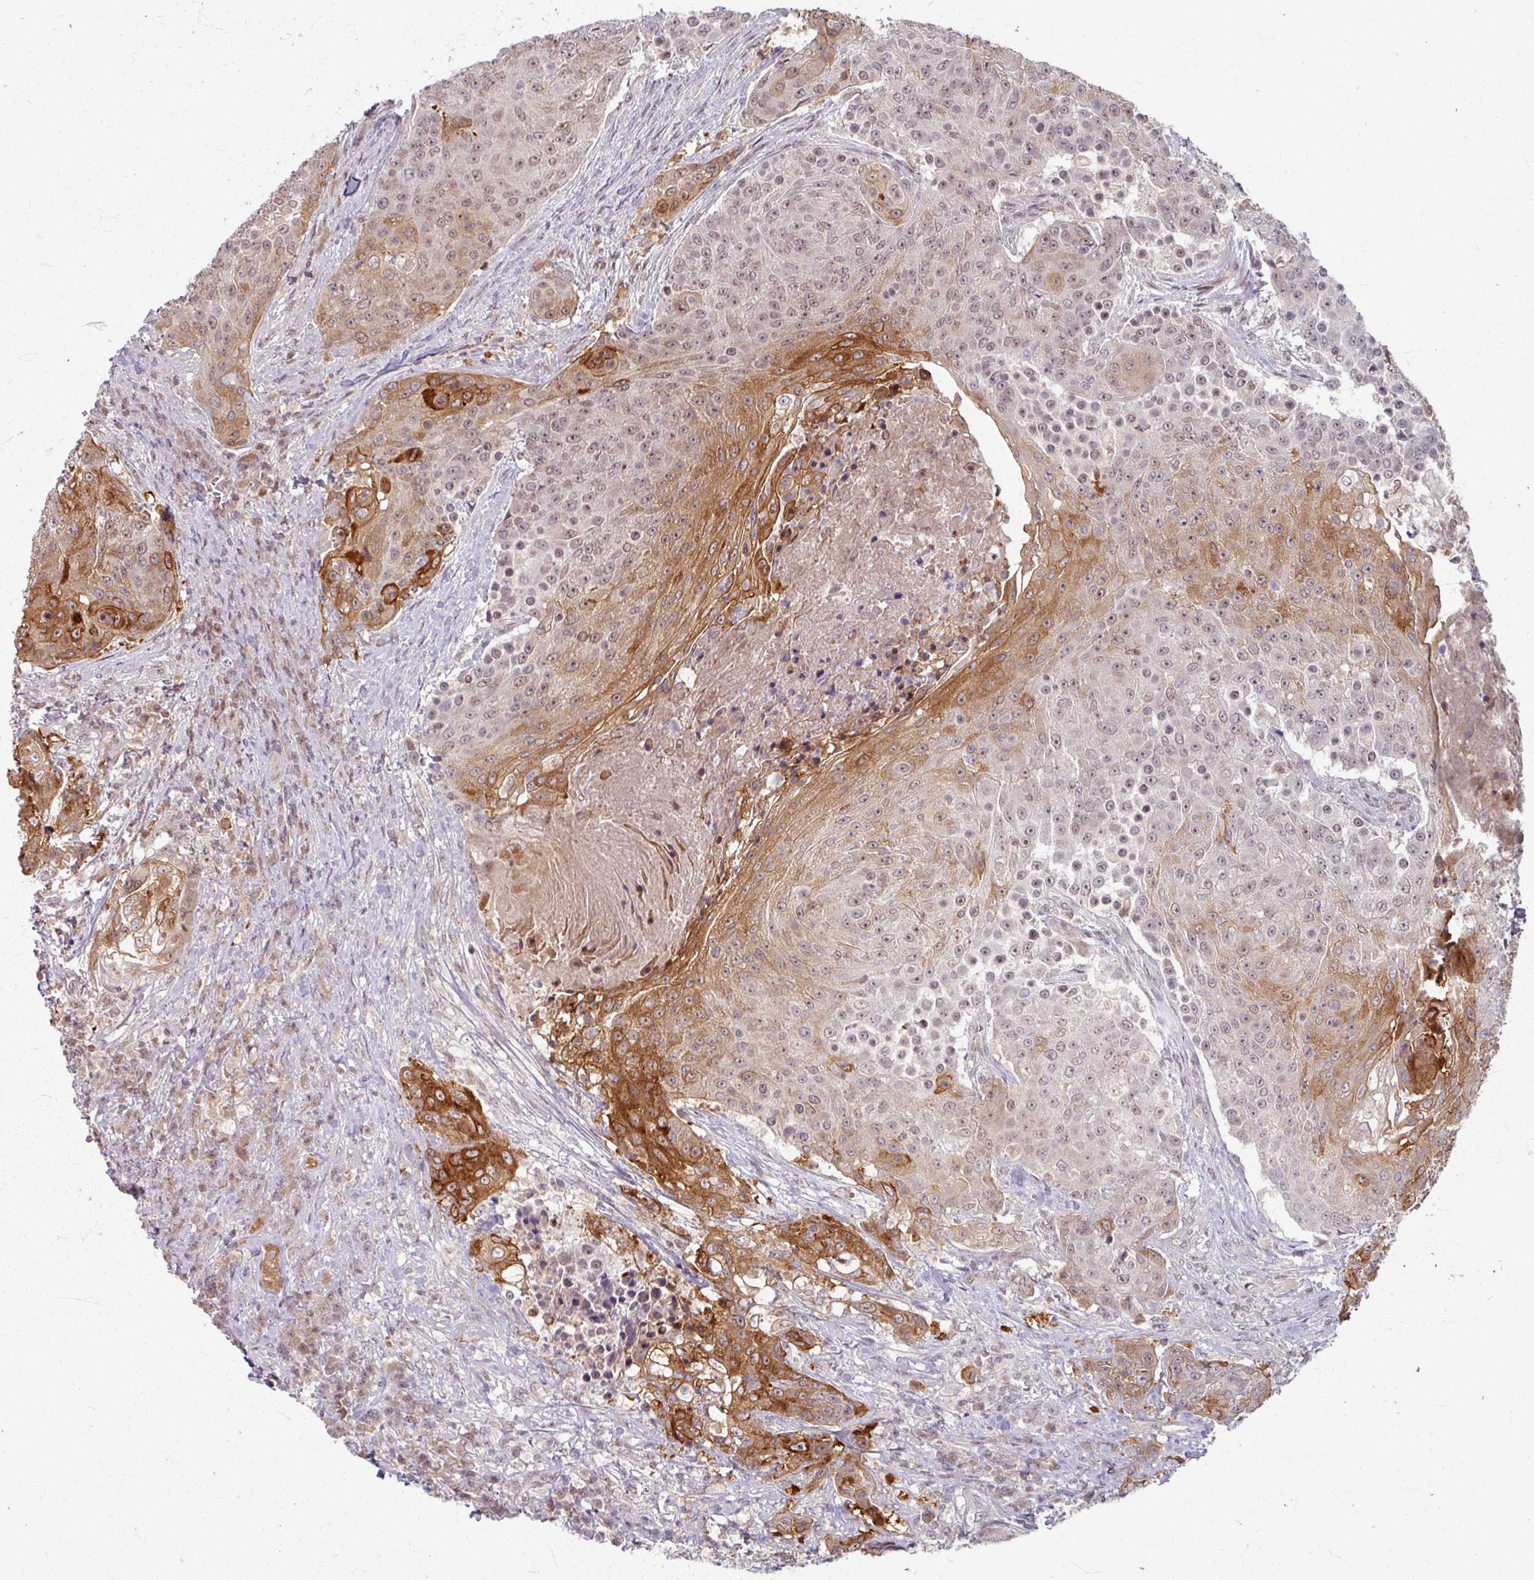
{"staining": {"intensity": "strong", "quantity": "25%-75%", "location": "cytoplasmic/membranous"}, "tissue": "urothelial cancer", "cell_type": "Tumor cells", "image_type": "cancer", "snomed": [{"axis": "morphology", "description": "Urothelial carcinoma, High grade"}, {"axis": "topography", "description": "Urinary bladder"}], "caption": "A high-resolution photomicrograph shows immunohistochemistry staining of high-grade urothelial carcinoma, which reveals strong cytoplasmic/membranous positivity in about 25%-75% of tumor cells.", "gene": "KLC3", "patient": {"sex": "female", "age": 63}}